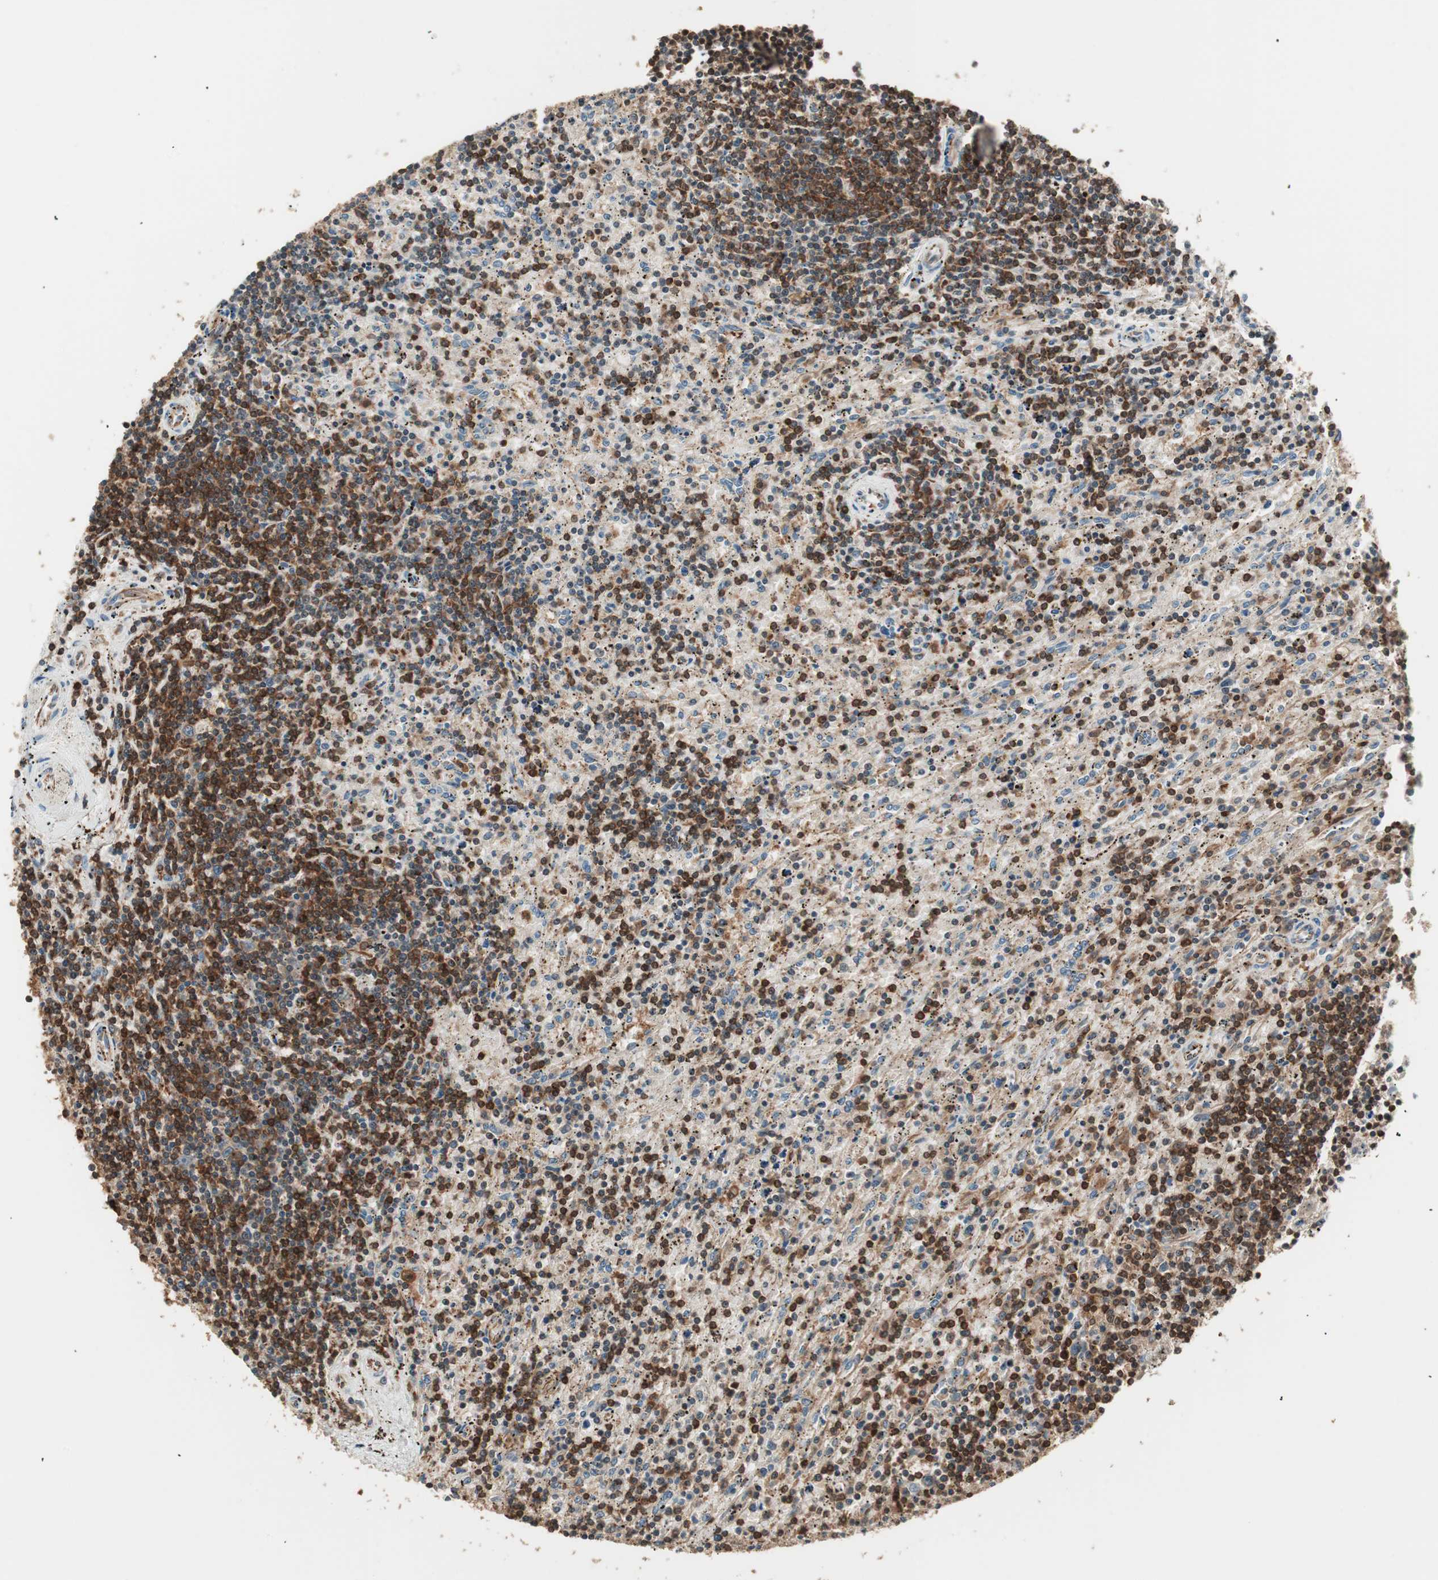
{"staining": {"intensity": "strong", "quantity": ">75%", "location": "cytoplasmic/membranous"}, "tissue": "lymphoma", "cell_type": "Tumor cells", "image_type": "cancer", "snomed": [{"axis": "morphology", "description": "Malignant lymphoma, non-Hodgkin's type, Low grade"}, {"axis": "topography", "description": "Spleen"}], "caption": "Tumor cells demonstrate high levels of strong cytoplasmic/membranous staining in approximately >75% of cells in malignant lymphoma, non-Hodgkin's type (low-grade).", "gene": "CRLF3", "patient": {"sex": "male", "age": 76}}